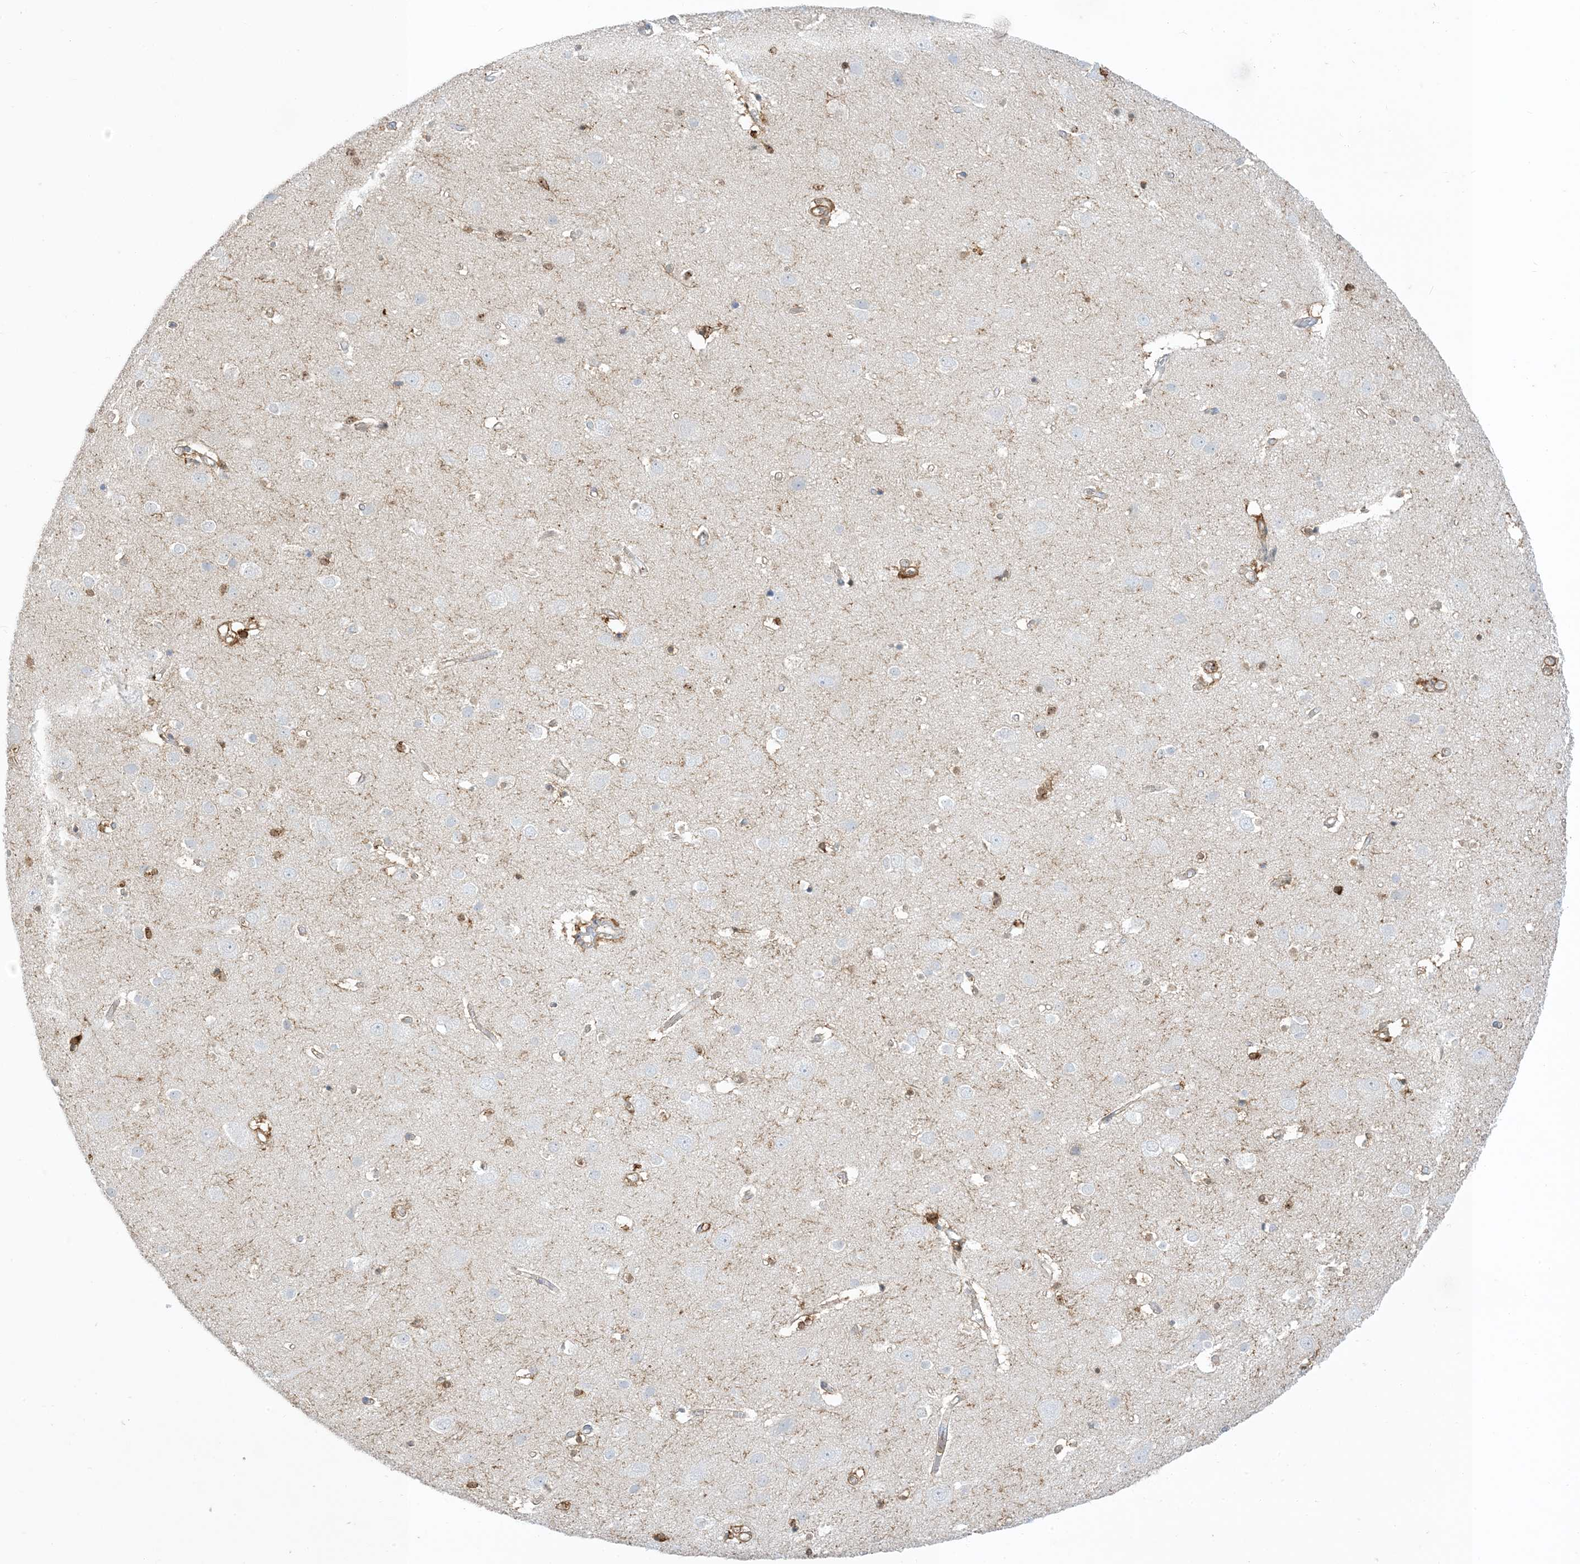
{"staining": {"intensity": "moderate", "quantity": "25%-75%", "location": "cytoplasmic/membranous"}, "tissue": "cerebral cortex", "cell_type": "Endothelial cells", "image_type": "normal", "snomed": [{"axis": "morphology", "description": "Normal tissue, NOS"}, {"axis": "topography", "description": "Cerebral cortex"}], "caption": "The immunohistochemical stain shows moderate cytoplasmic/membranous positivity in endothelial cells of normal cerebral cortex. (DAB IHC with brightfield microscopy, high magnification).", "gene": "GSN", "patient": {"sex": "male", "age": 54}}